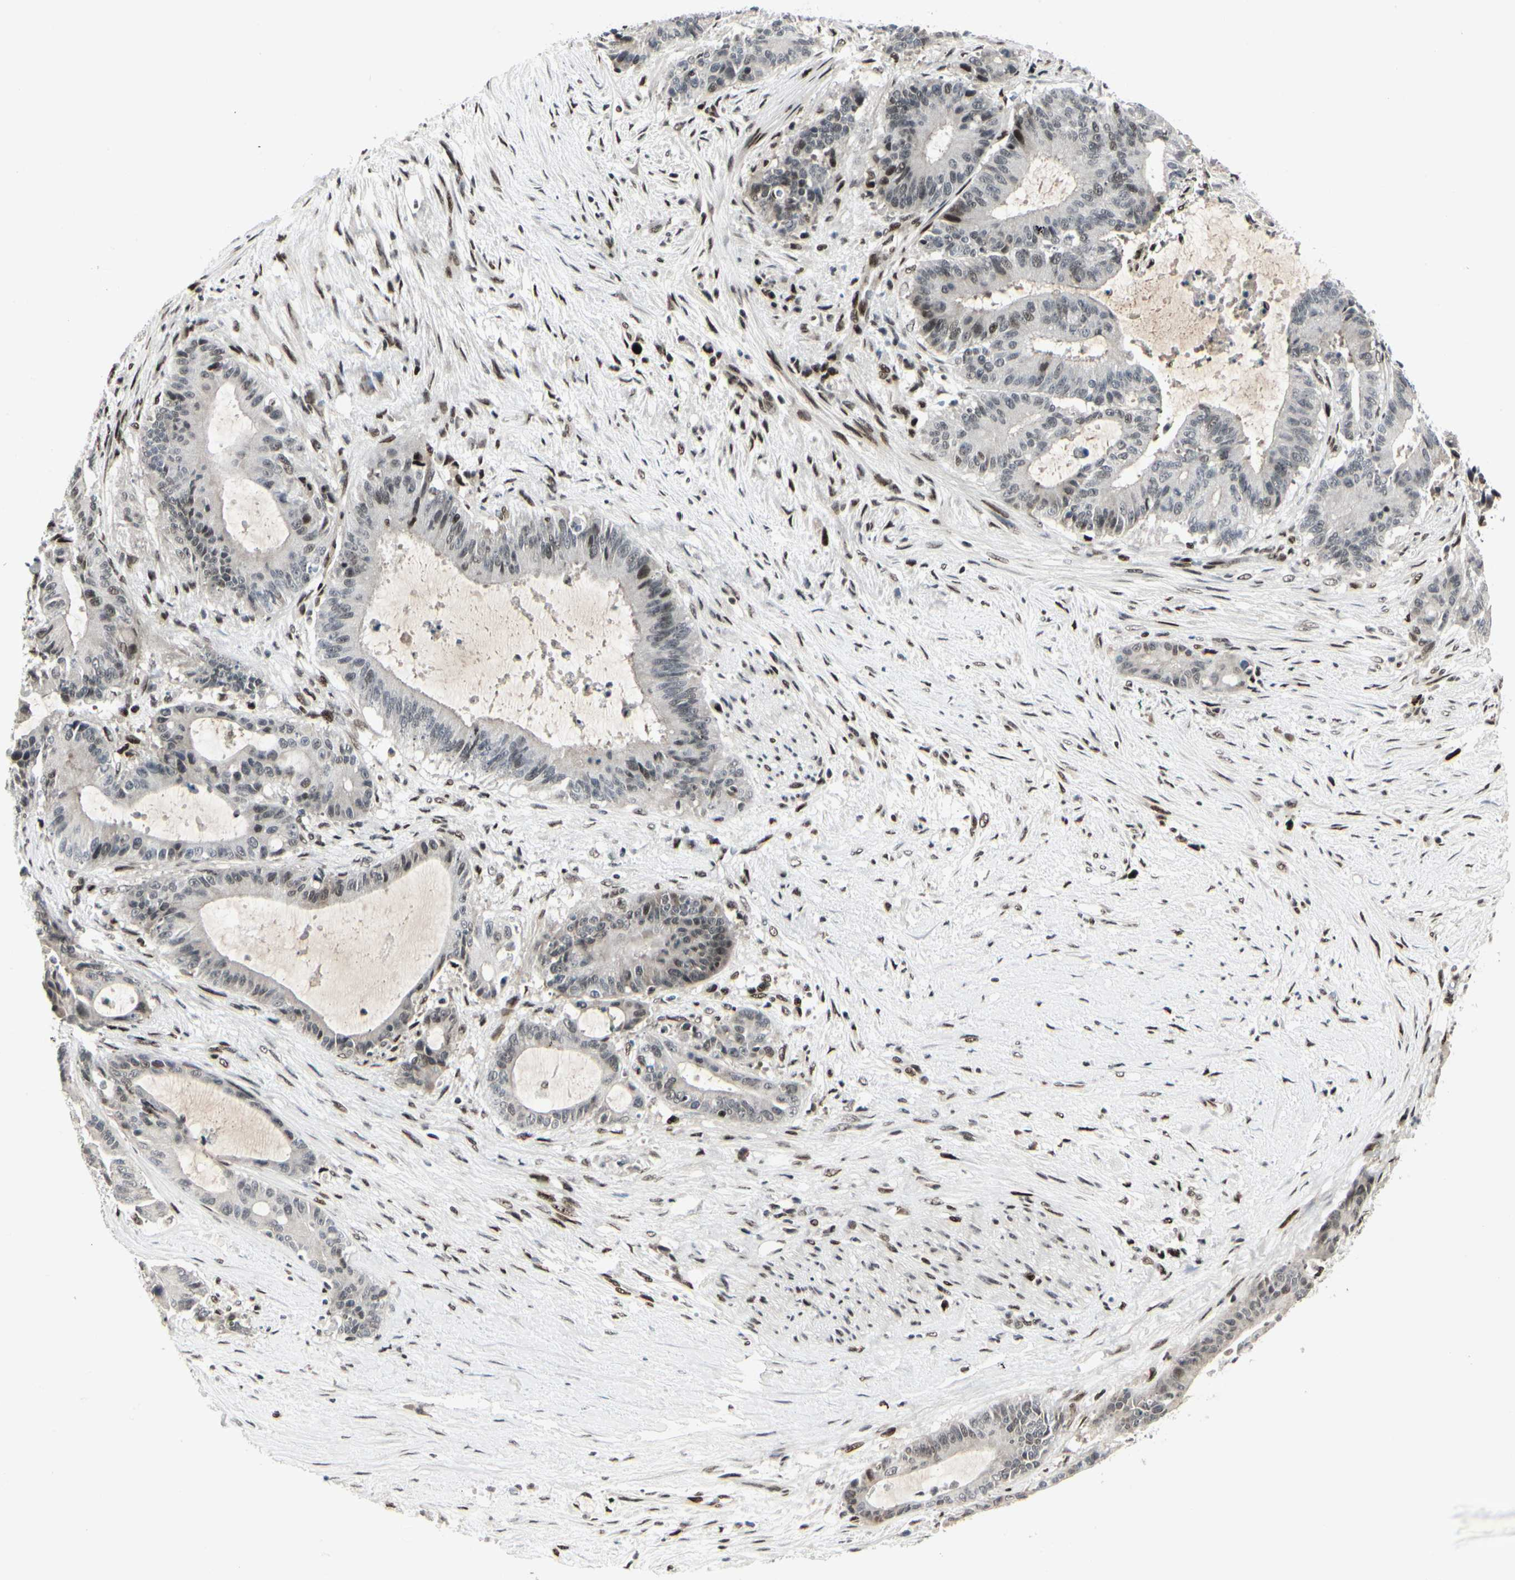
{"staining": {"intensity": "moderate", "quantity": "<25%", "location": "nuclear"}, "tissue": "liver cancer", "cell_type": "Tumor cells", "image_type": "cancer", "snomed": [{"axis": "morphology", "description": "Cholangiocarcinoma"}, {"axis": "topography", "description": "Liver"}], "caption": "Protein expression analysis of liver cancer (cholangiocarcinoma) demonstrates moderate nuclear positivity in approximately <25% of tumor cells.", "gene": "FOXJ2", "patient": {"sex": "female", "age": 73}}